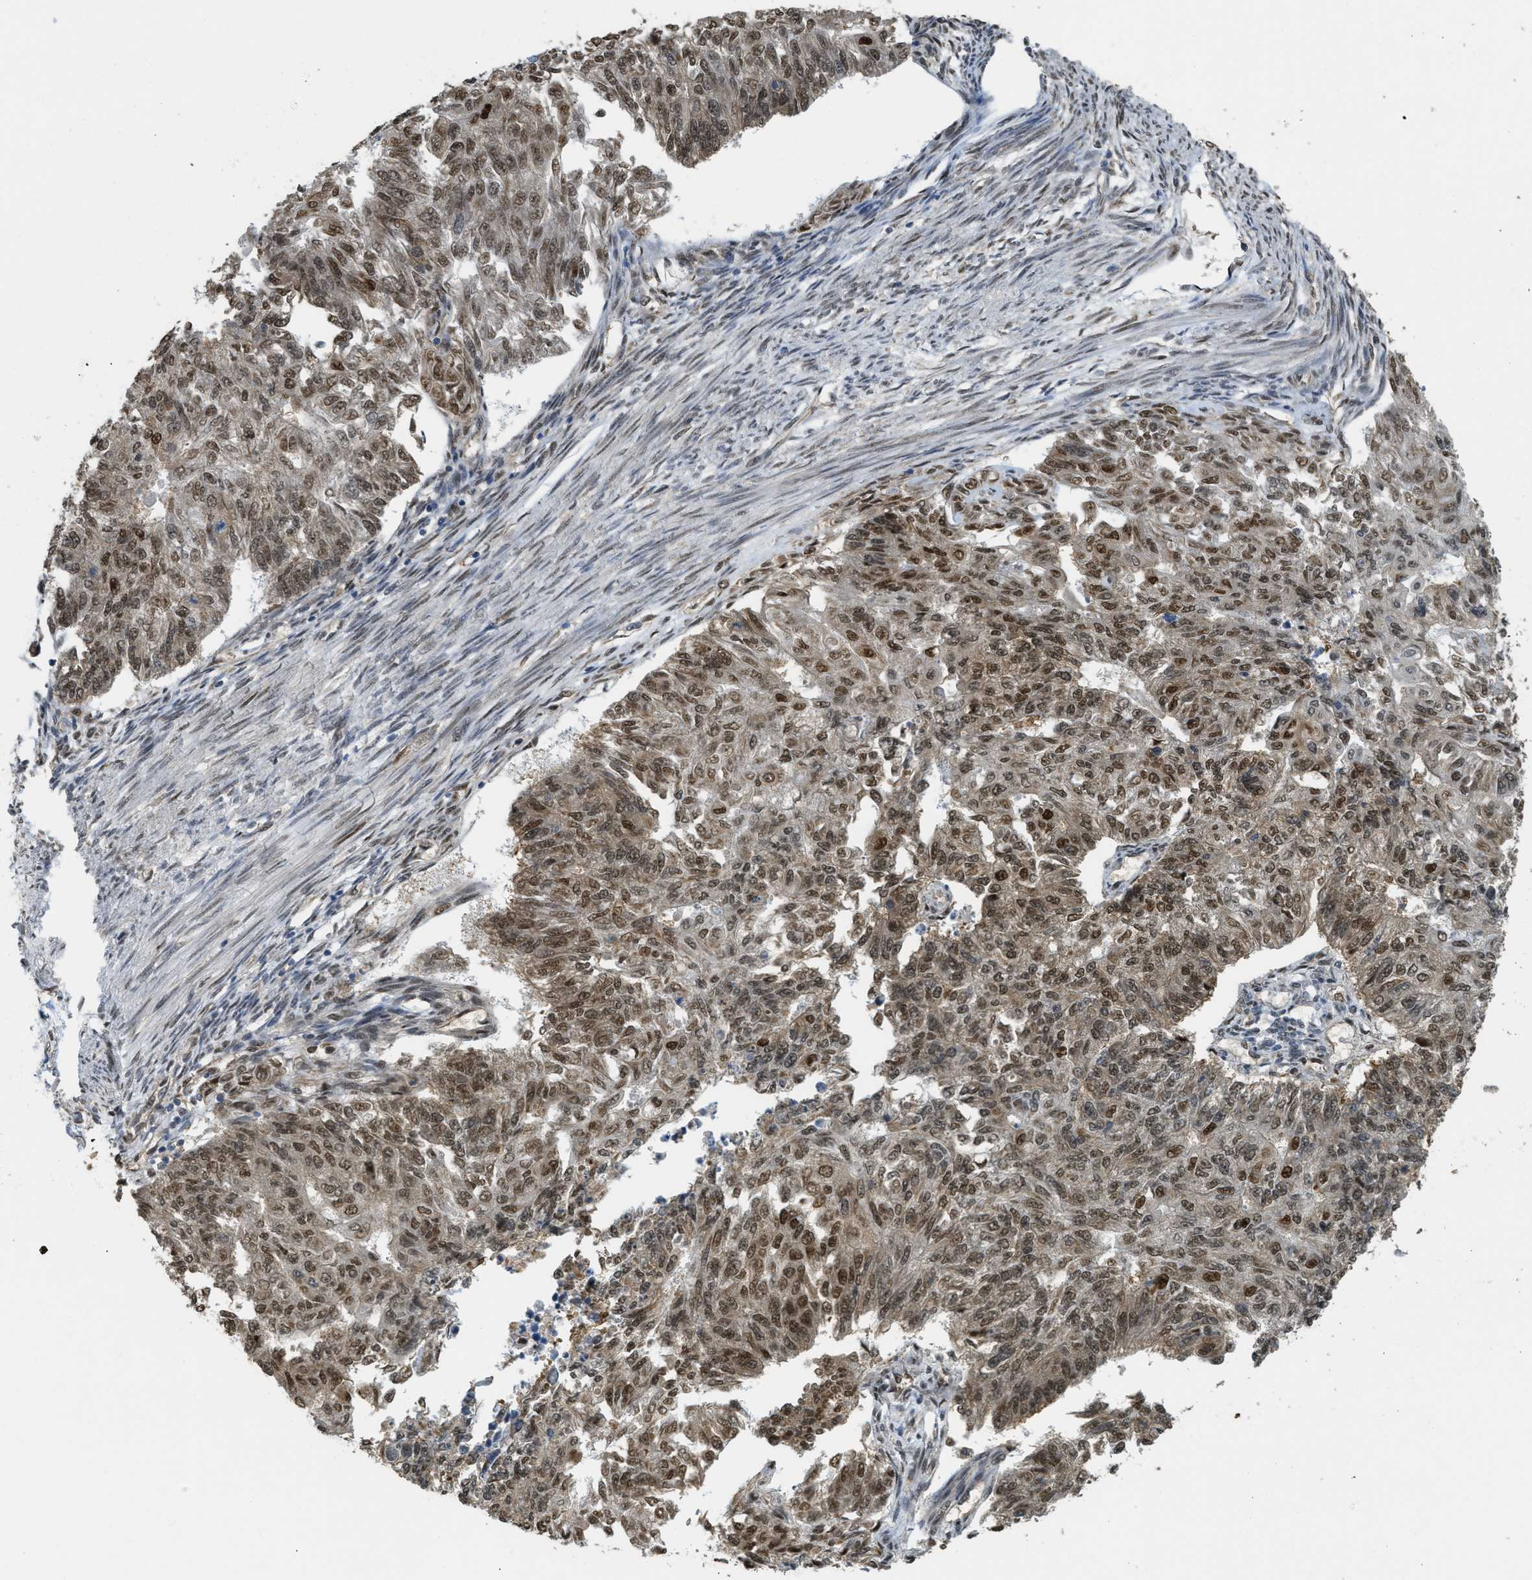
{"staining": {"intensity": "moderate", "quantity": ">75%", "location": "nuclear"}, "tissue": "endometrial cancer", "cell_type": "Tumor cells", "image_type": "cancer", "snomed": [{"axis": "morphology", "description": "Adenocarcinoma, NOS"}, {"axis": "topography", "description": "Endometrium"}], "caption": "Immunohistochemistry (IHC) staining of endometrial cancer (adenocarcinoma), which shows medium levels of moderate nuclear staining in about >75% of tumor cells indicating moderate nuclear protein staining. The staining was performed using DAB (3,3'-diaminobenzidine) (brown) for protein detection and nuclei were counterstained in hematoxylin (blue).", "gene": "PSMC5", "patient": {"sex": "female", "age": 32}}